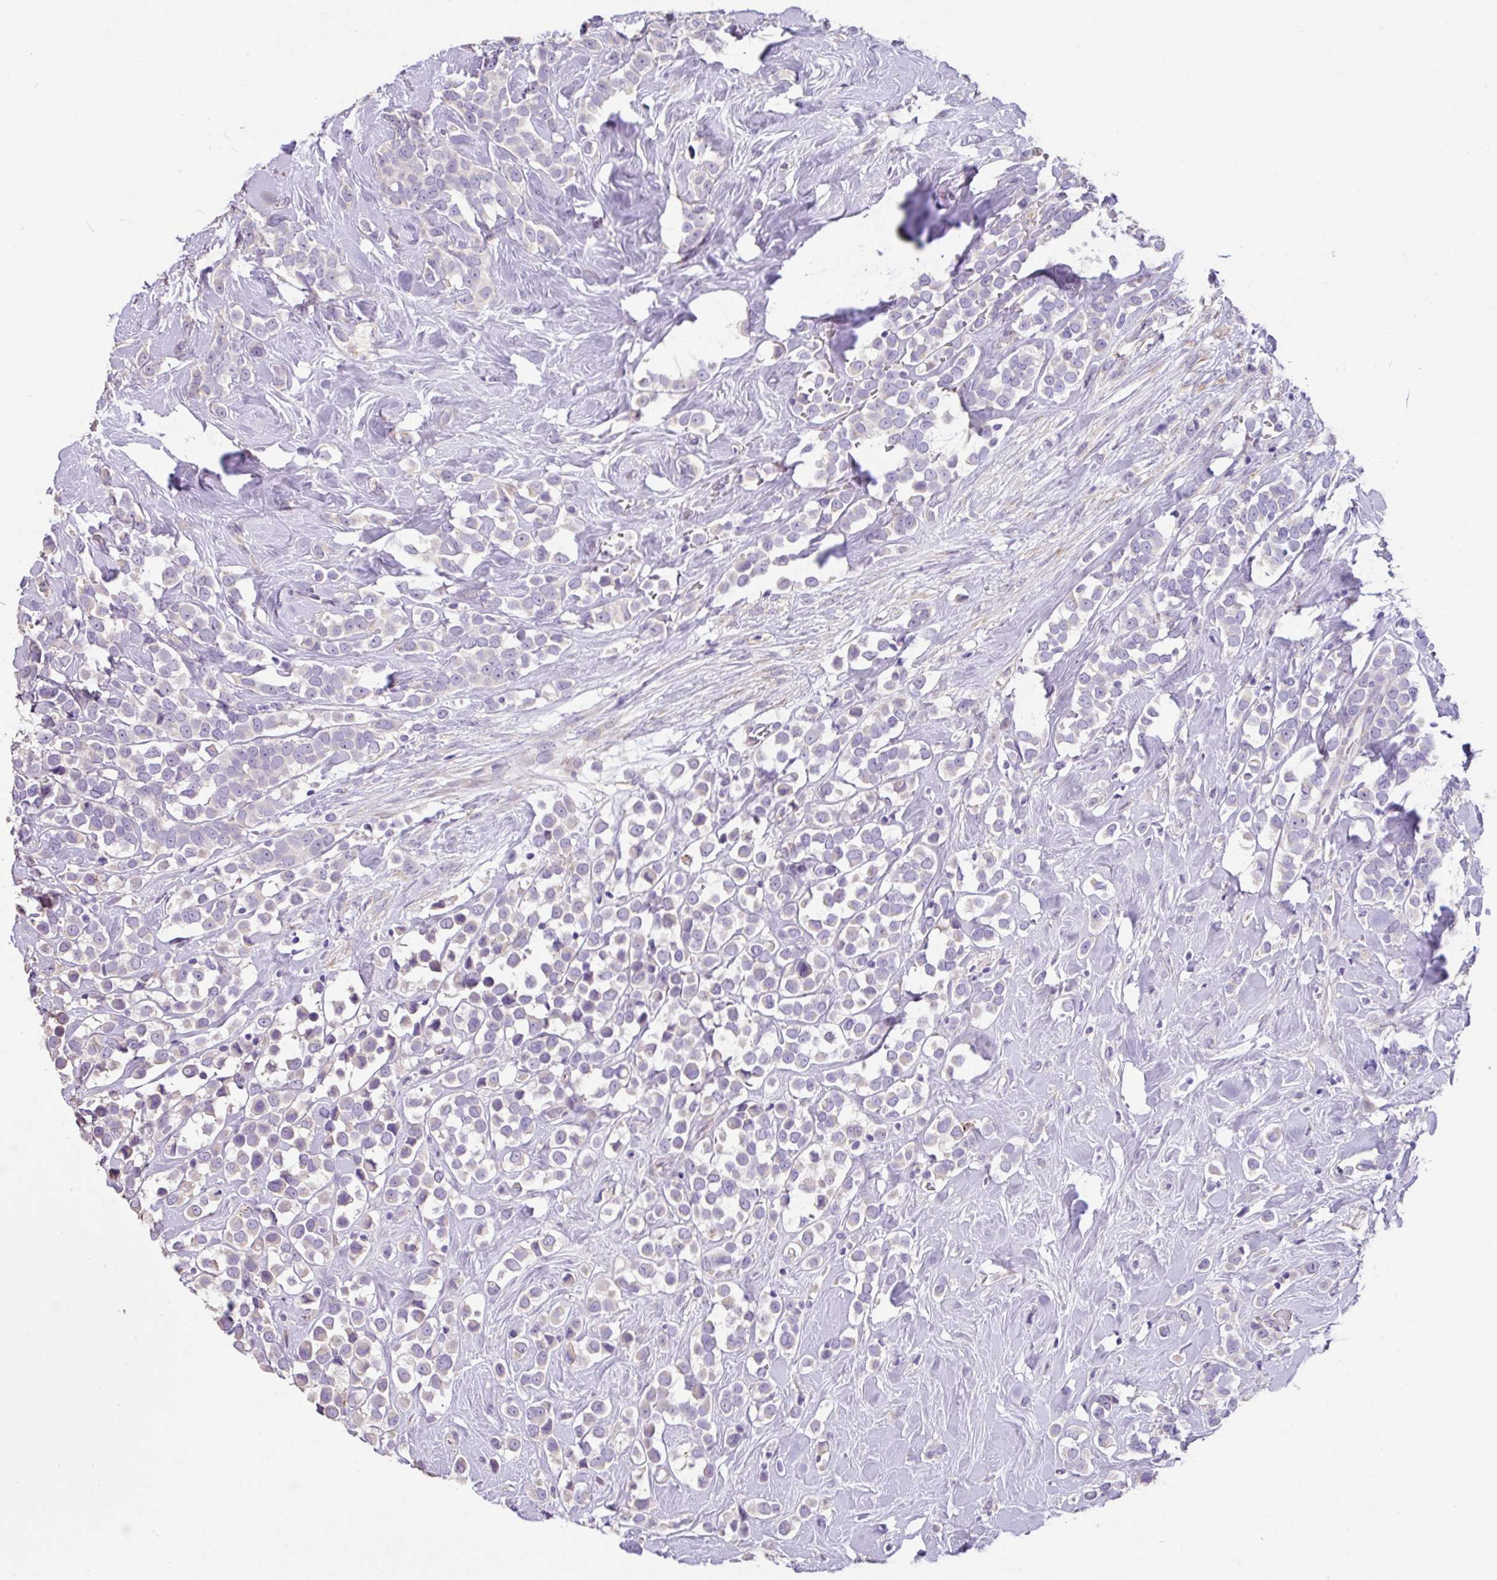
{"staining": {"intensity": "negative", "quantity": "none", "location": "none"}, "tissue": "breast cancer", "cell_type": "Tumor cells", "image_type": "cancer", "snomed": [{"axis": "morphology", "description": "Duct carcinoma"}, {"axis": "topography", "description": "Breast"}], "caption": "This is an IHC image of human breast invasive ductal carcinoma. There is no positivity in tumor cells.", "gene": "ZG16", "patient": {"sex": "female", "age": 80}}